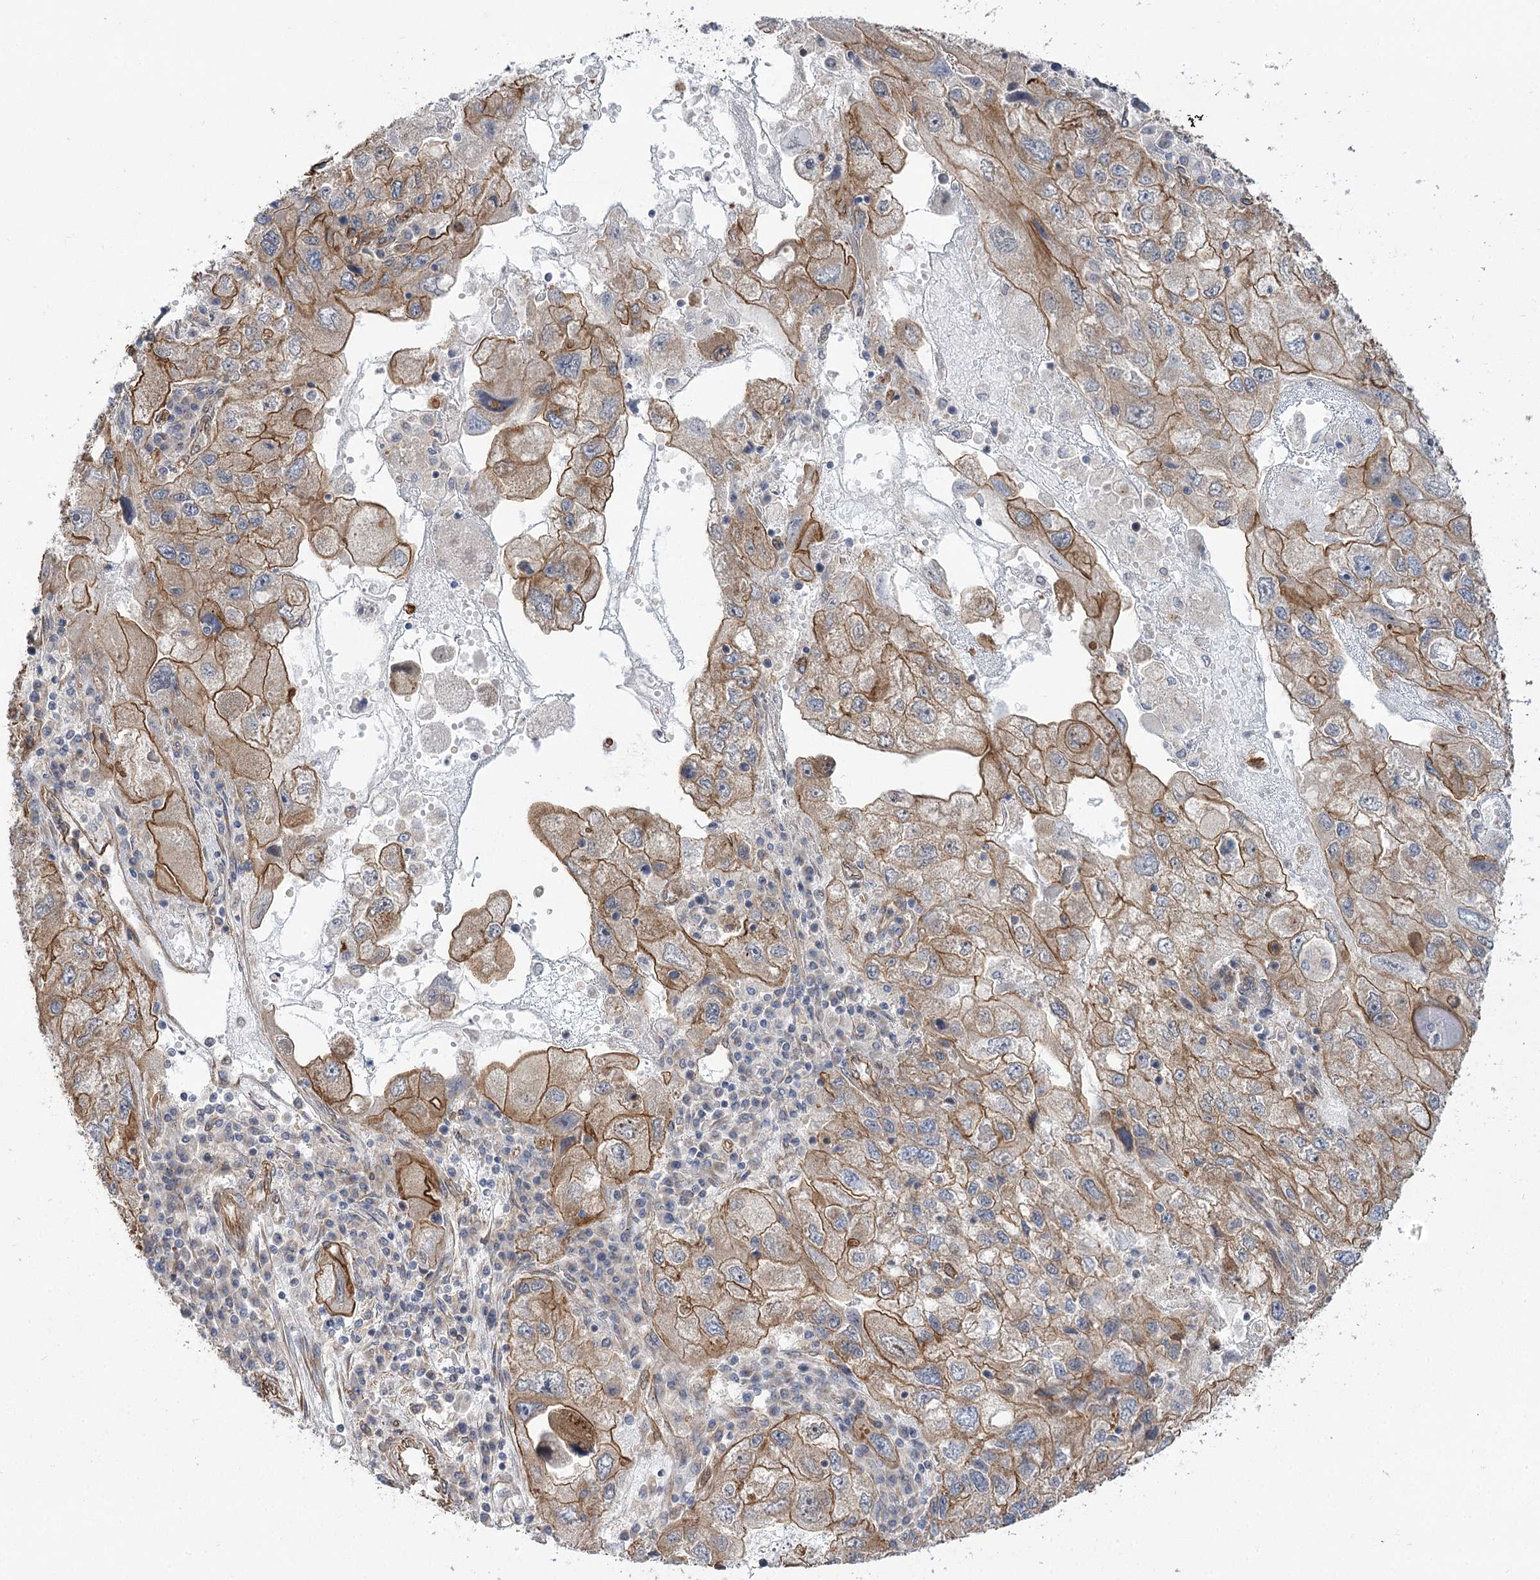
{"staining": {"intensity": "moderate", "quantity": ">75%", "location": "cytoplasmic/membranous"}, "tissue": "endometrial cancer", "cell_type": "Tumor cells", "image_type": "cancer", "snomed": [{"axis": "morphology", "description": "Adenocarcinoma, NOS"}, {"axis": "topography", "description": "Endometrium"}], "caption": "Endometrial cancer stained with a protein marker displays moderate staining in tumor cells.", "gene": "SH3BP5L", "patient": {"sex": "female", "age": 49}}